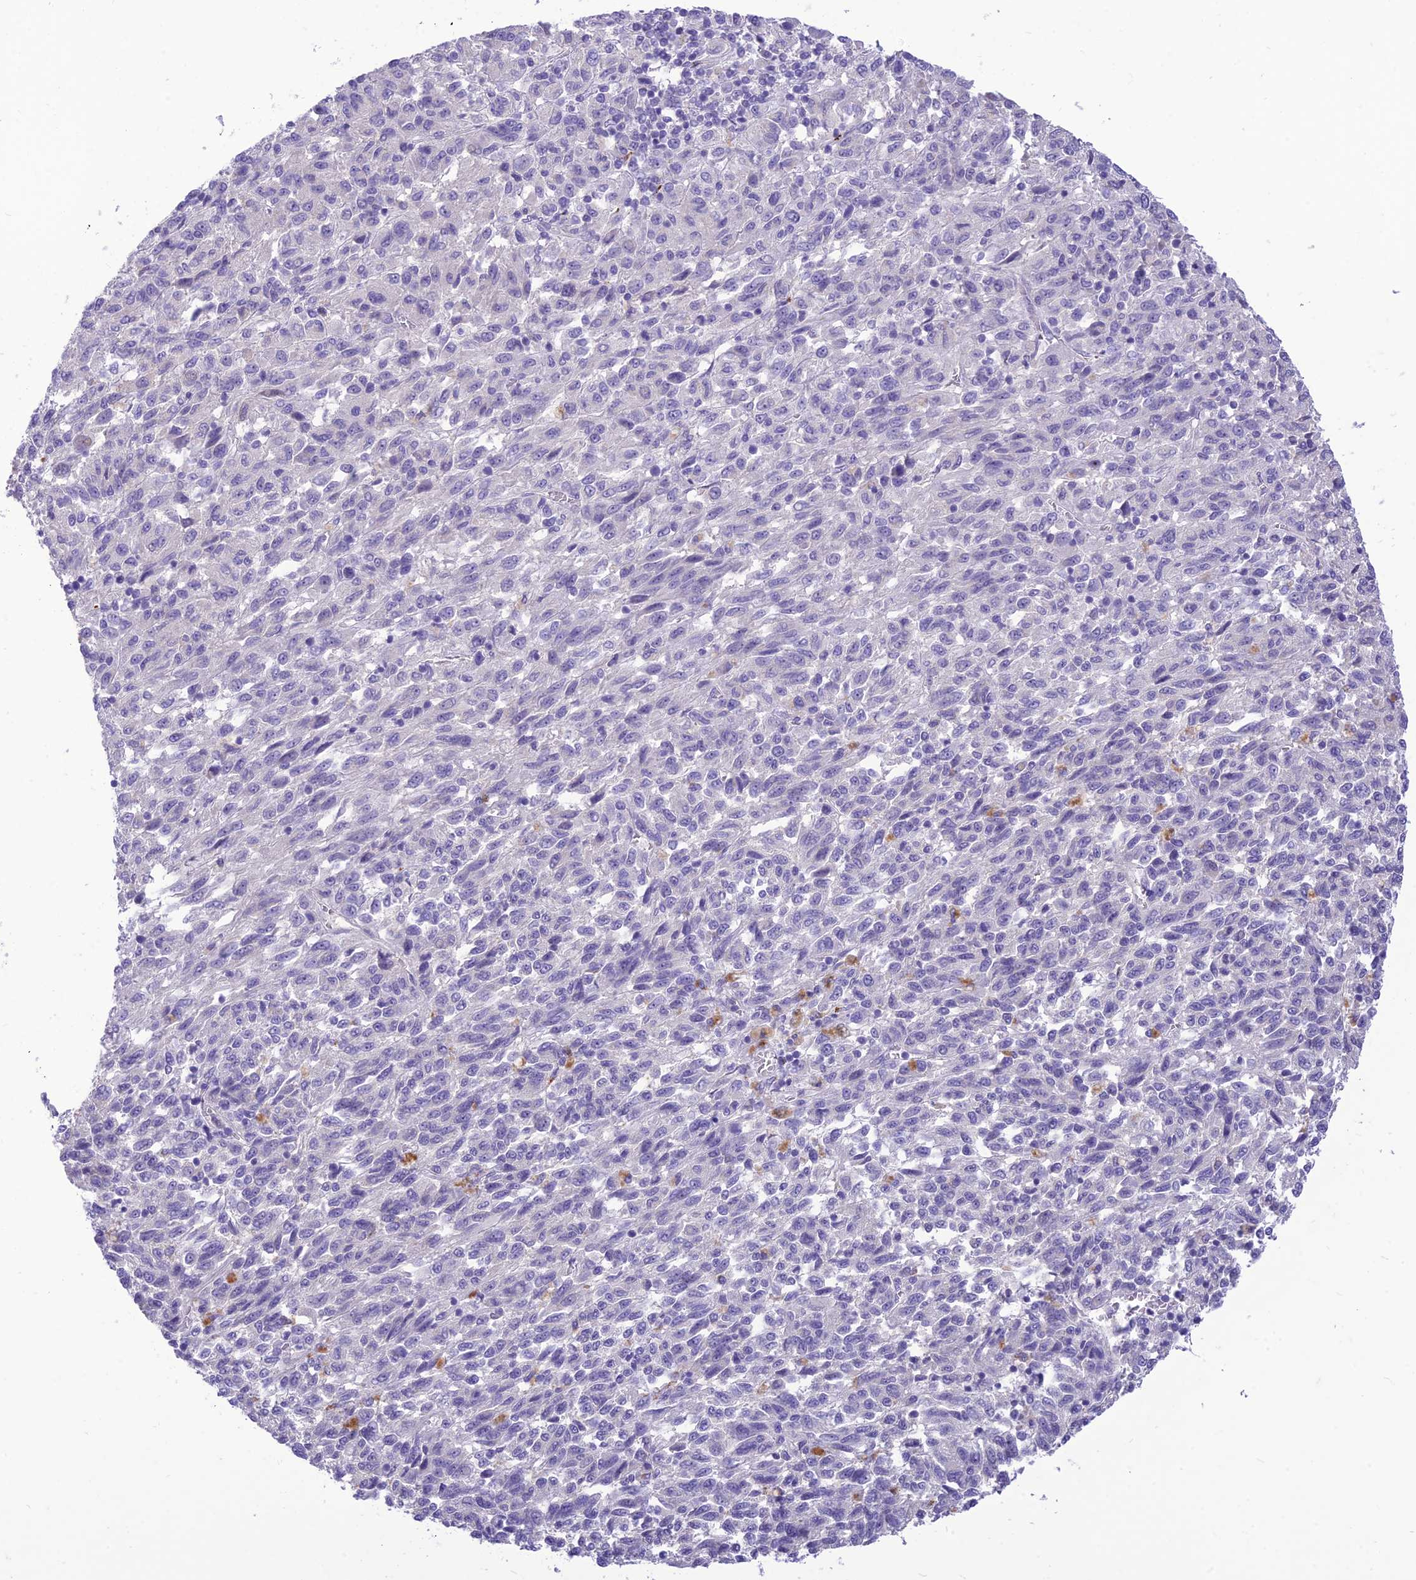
{"staining": {"intensity": "negative", "quantity": "none", "location": "none"}, "tissue": "melanoma", "cell_type": "Tumor cells", "image_type": "cancer", "snomed": [{"axis": "morphology", "description": "Malignant melanoma, Metastatic site"}, {"axis": "topography", "description": "Lung"}], "caption": "This is a photomicrograph of immunohistochemistry (IHC) staining of malignant melanoma (metastatic site), which shows no expression in tumor cells.", "gene": "DHDH", "patient": {"sex": "male", "age": 64}}